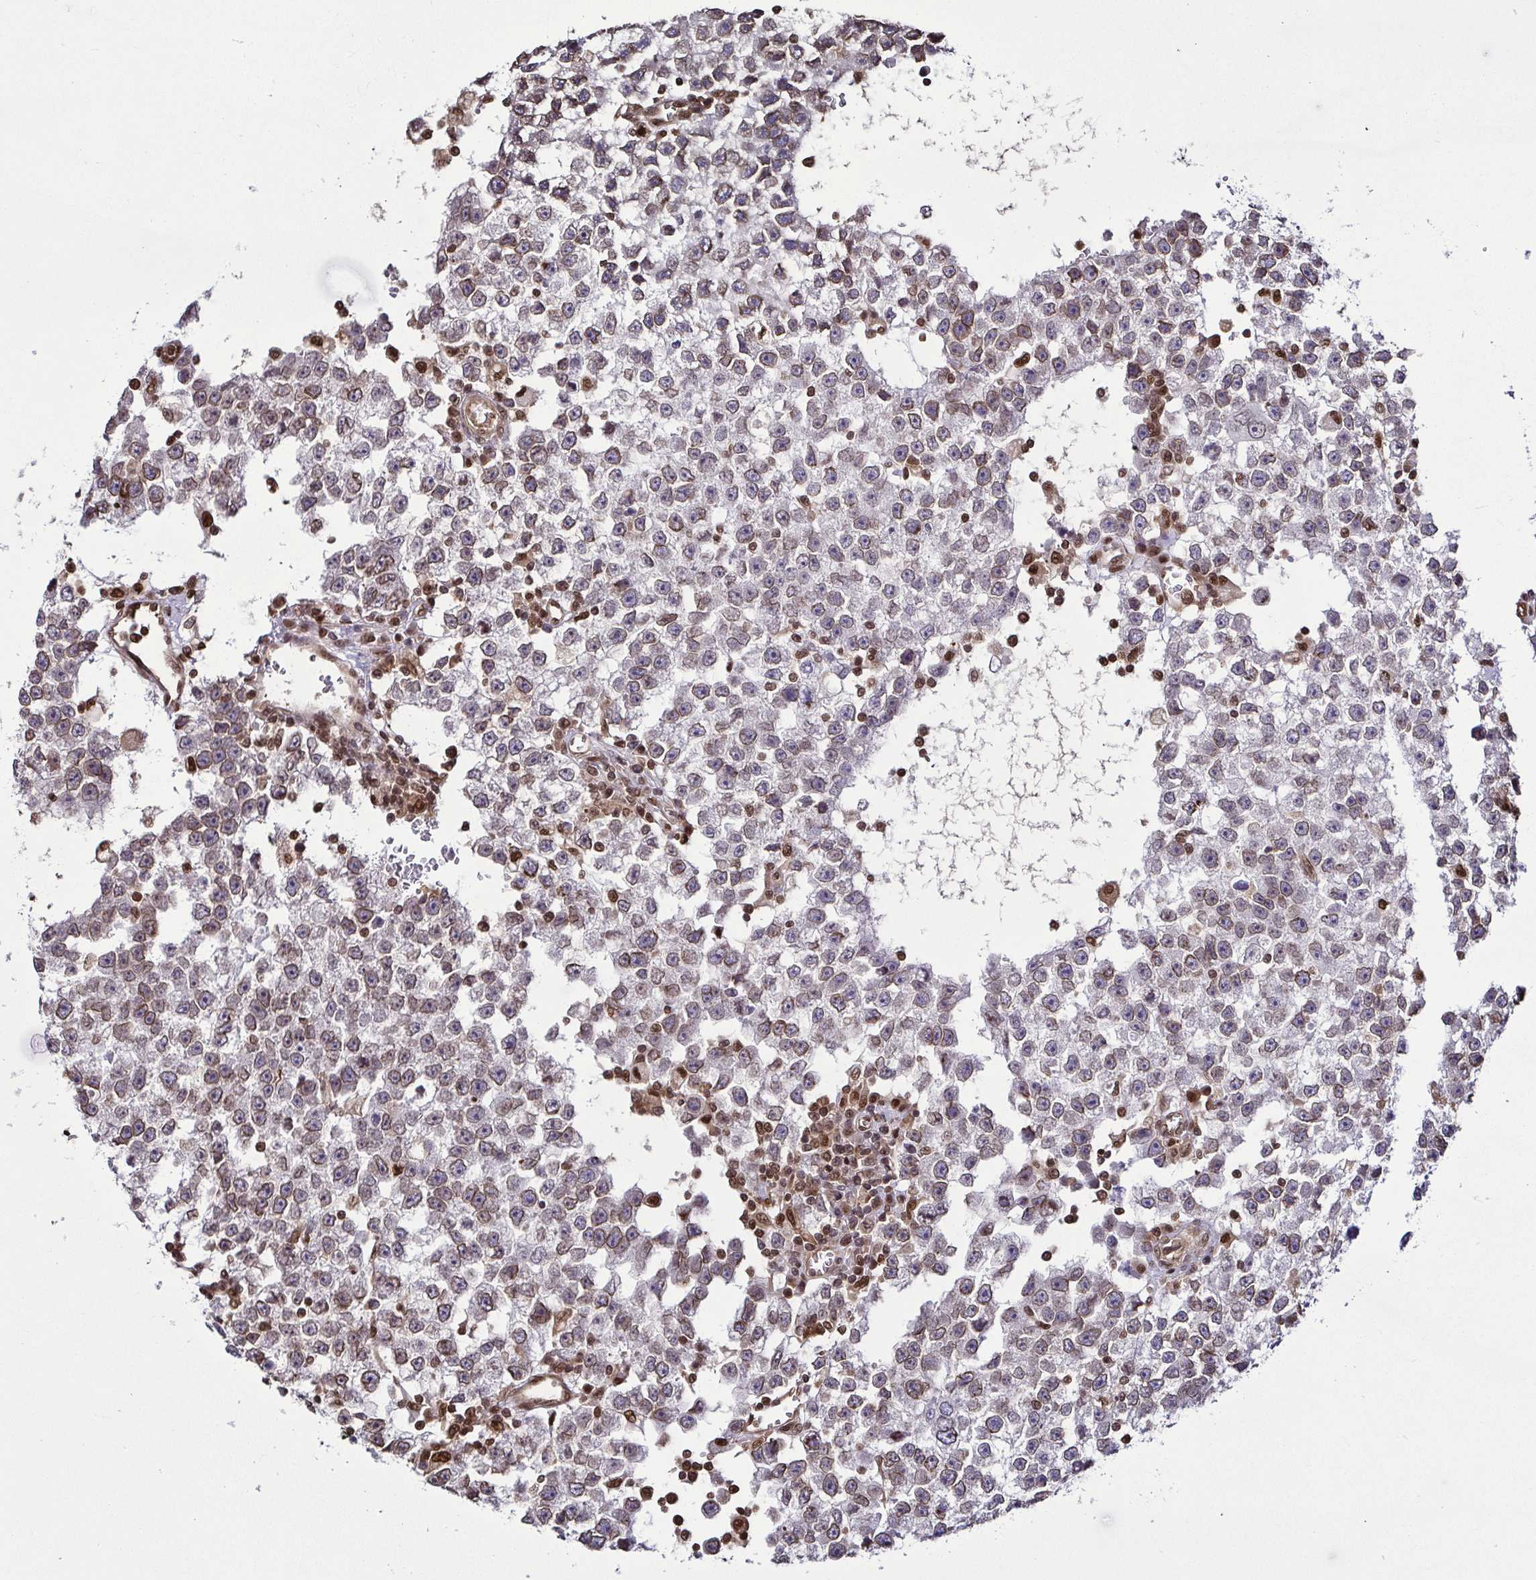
{"staining": {"intensity": "moderate", "quantity": ">75%", "location": "cytoplasmic/membranous,nuclear"}, "tissue": "testis cancer", "cell_type": "Tumor cells", "image_type": "cancer", "snomed": [{"axis": "morphology", "description": "Seminoma, NOS"}, {"axis": "topography", "description": "Testis"}], "caption": "An IHC image of neoplastic tissue is shown. Protein staining in brown shows moderate cytoplasmic/membranous and nuclear positivity in testis cancer within tumor cells.", "gene": "PSMB9", "patient": {"sex": "male", "age": 34}}